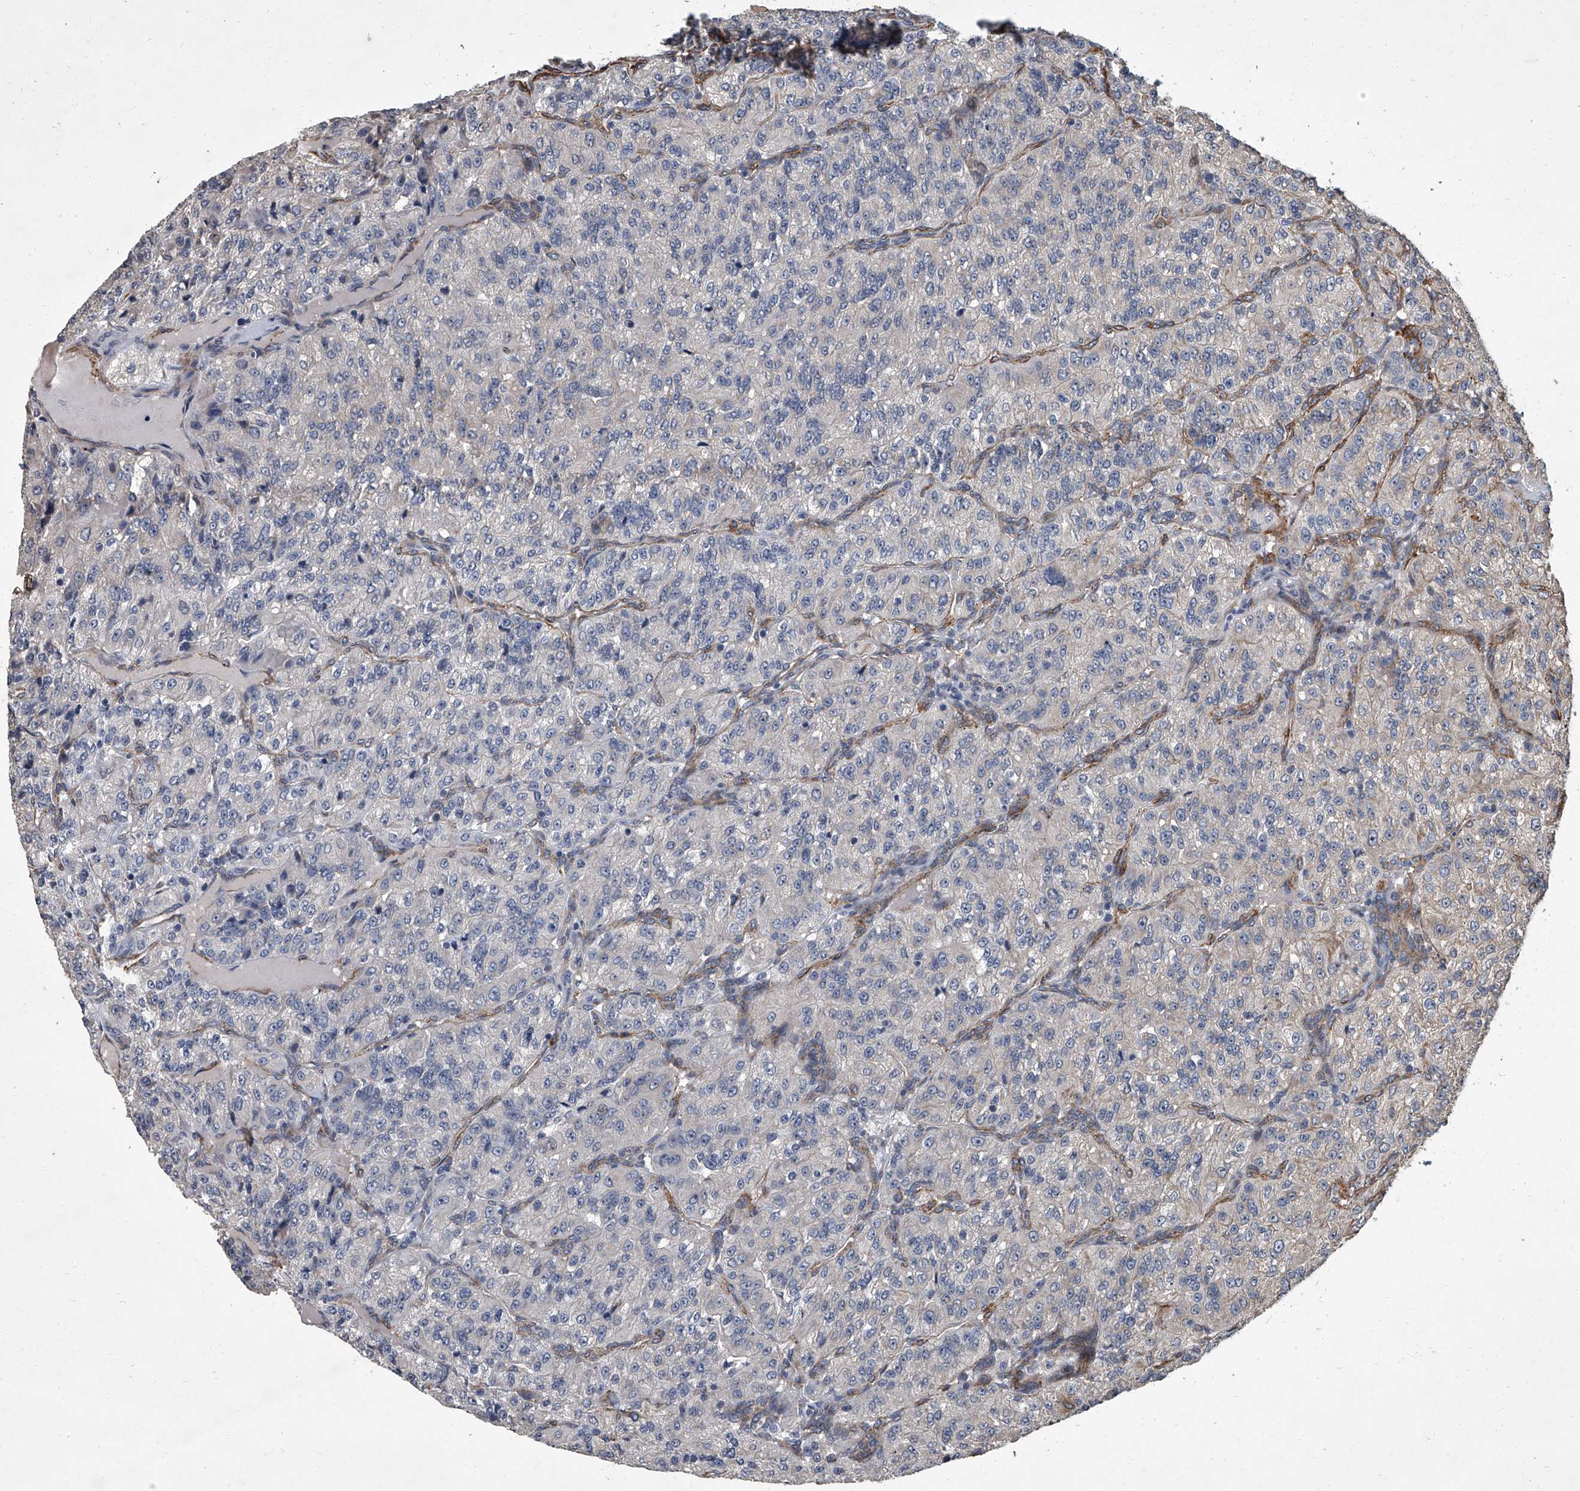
{"staining": {"intensity": "negative", "quantity": "none", "location": "none"}, "tissue": "renal cancer", "cell_type": "Tumor cells", "image_type": "cancer", "snomed": [{"axis": "morphology", "description": "Adenocarcinoma, NOS"}, {"axis": "topography", "description": "Kidney"}], "caption": "This is an immunohistochemistry (IHC) photomicrograph of adenocarcinoma (renal). There is no expression in tumor cells.", "gene": "SIRT4", "patient": {"sex": "female", "age": 63}}